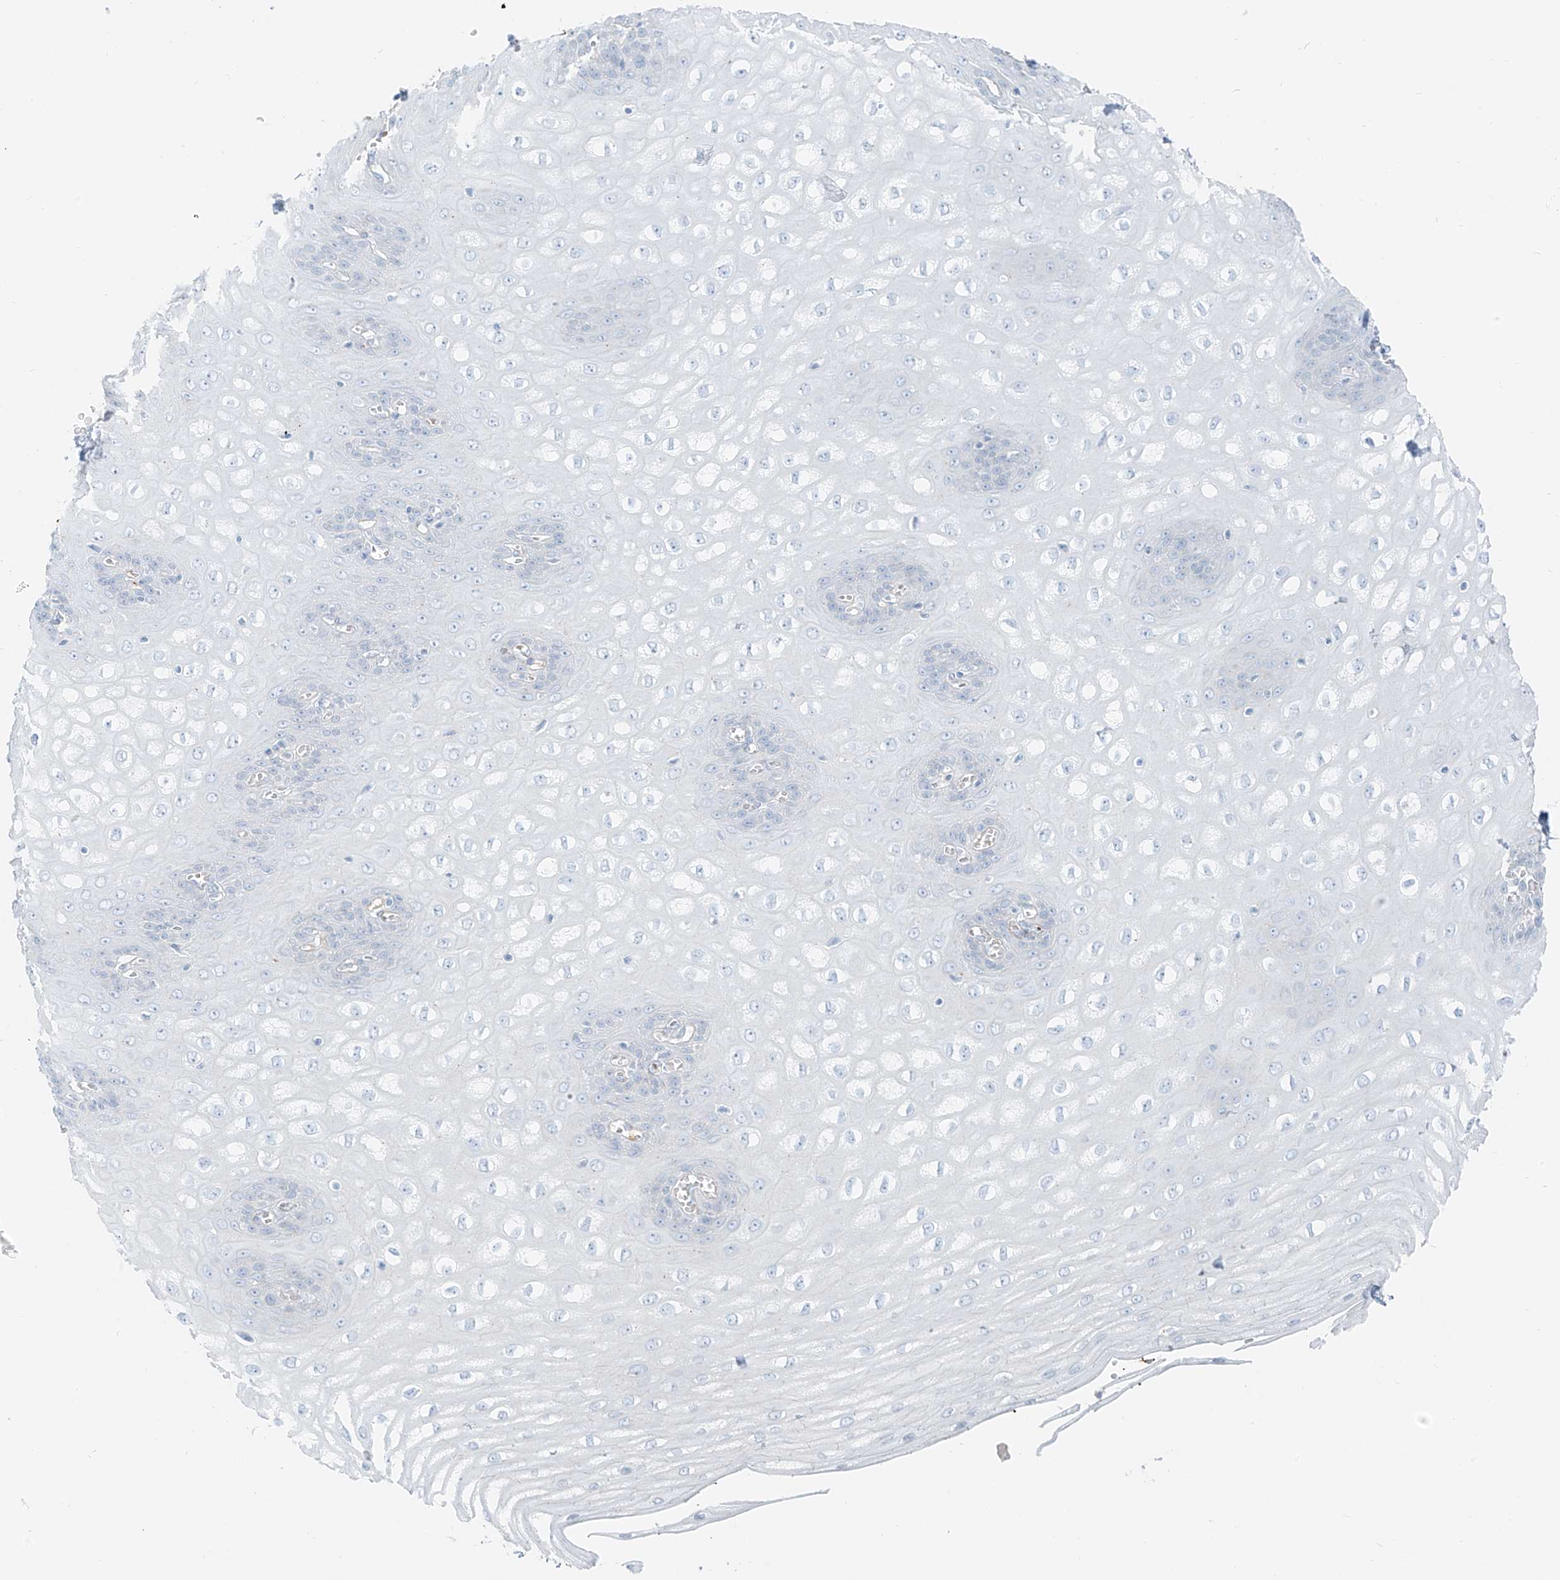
{"staining": {"intensity": "negative", "quantity": "none", "location": "none"}, "tissue": "esophagus", "cell_type": "Squamous epithelial cells", "image_type": "normal", "snomed": [{"axis": "morphology", "description": "Normal tissue, NOS"}, {"axis": "topography", "description": "Esophagus"}], "caption": "The micrograph exhibits no significant expression in squamous epithelial cells of esophagus.", "gene": "SMCP", "patient": {"sex": "male", "age": 60}}